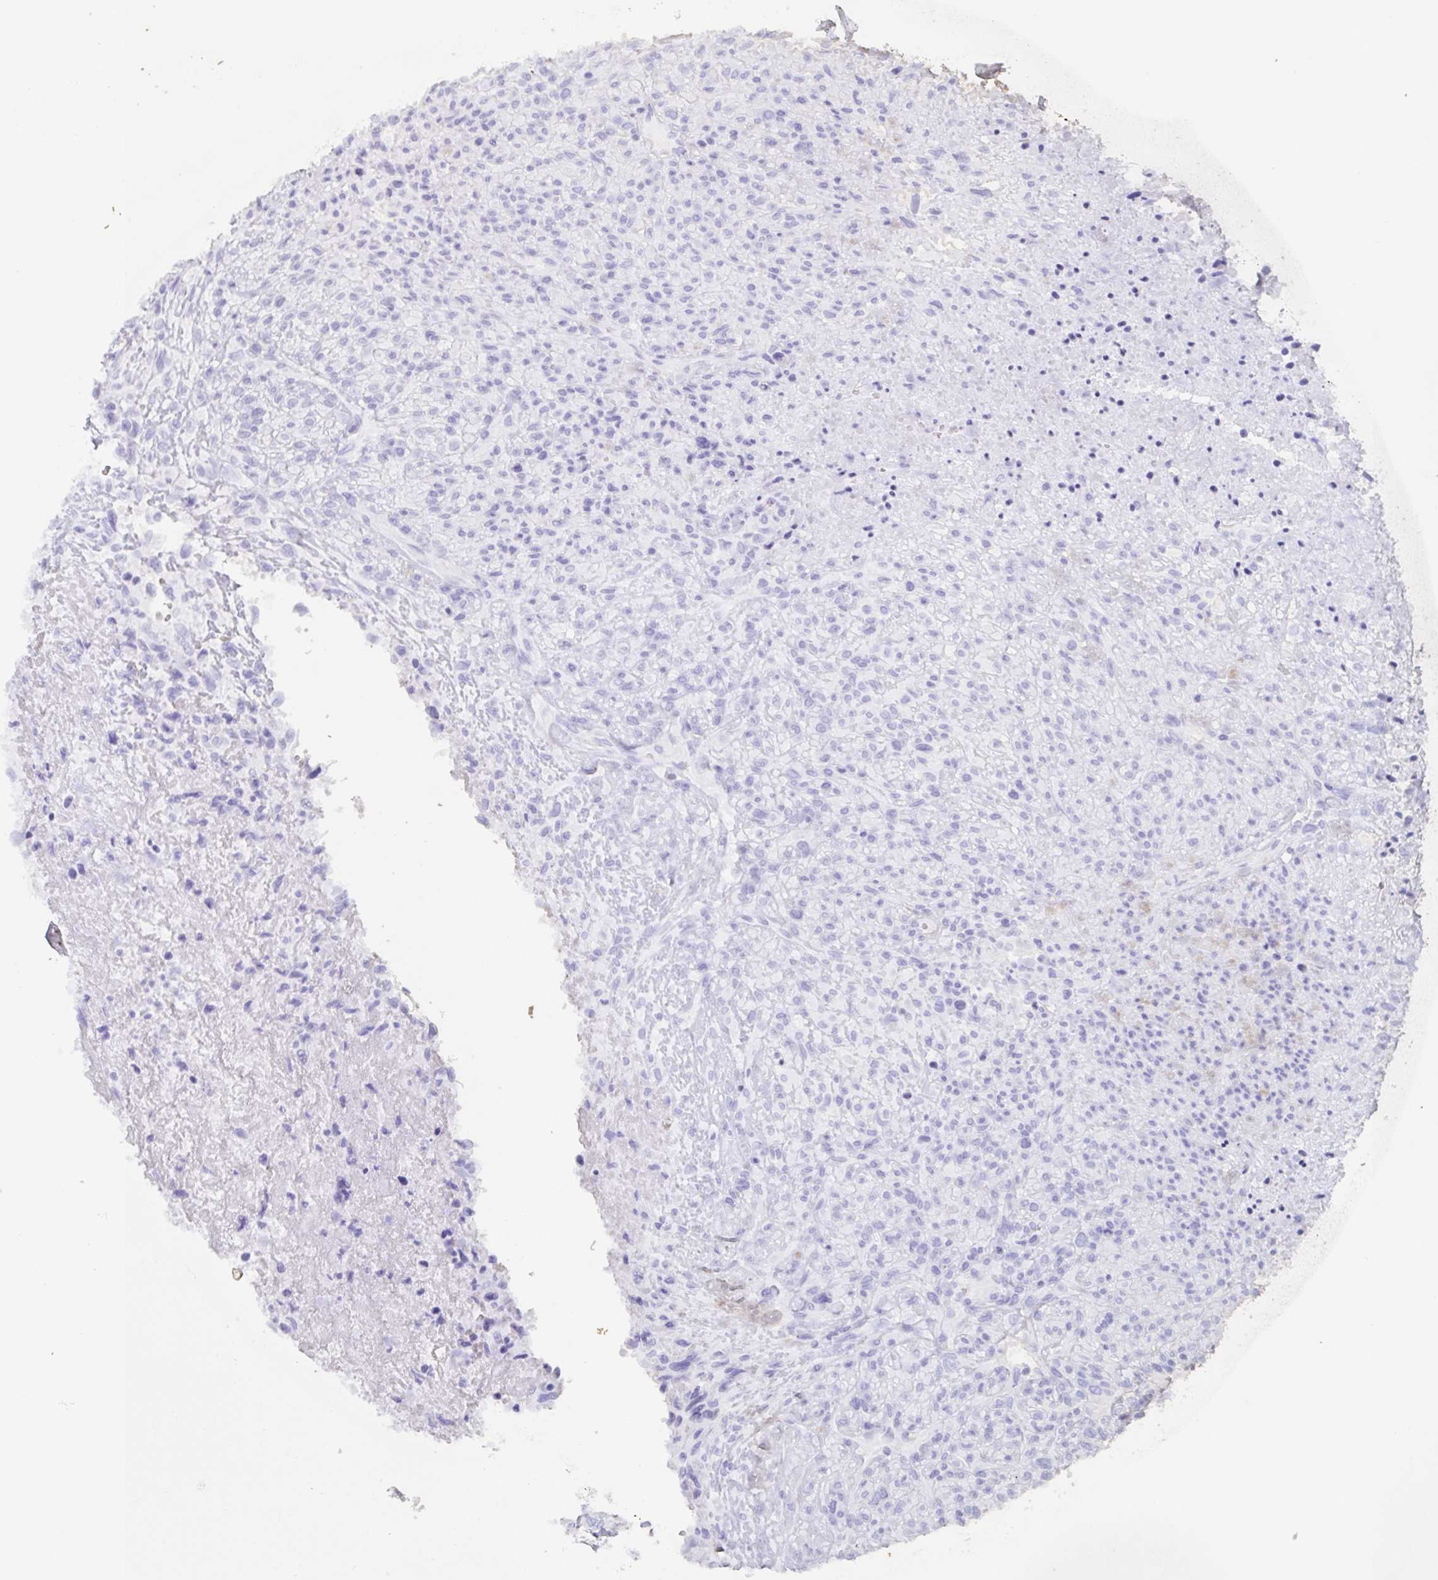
{"staining": {"intensity": "negative", "quantity": "none", "location": "none"}, "tissue": "renal cancer", "cell_type": "Tumor cells", "image_type": "cancer", "snomed": [{"axis": "morphology", "description": "Adenocarcinoma, NOS"}, {"axis": "topography", "description": "Kidney"}], "caption": "Protein analysis of adenocarcinoma (renal) reveals no significant positivity in tumor cells. (Brightfield microscopy of DAB (3,3'-diaminobenzidine) immunohistochemistry at high magnification).", "gene": "AGFG2", "patient": {"sex": "male", "age": 58}}